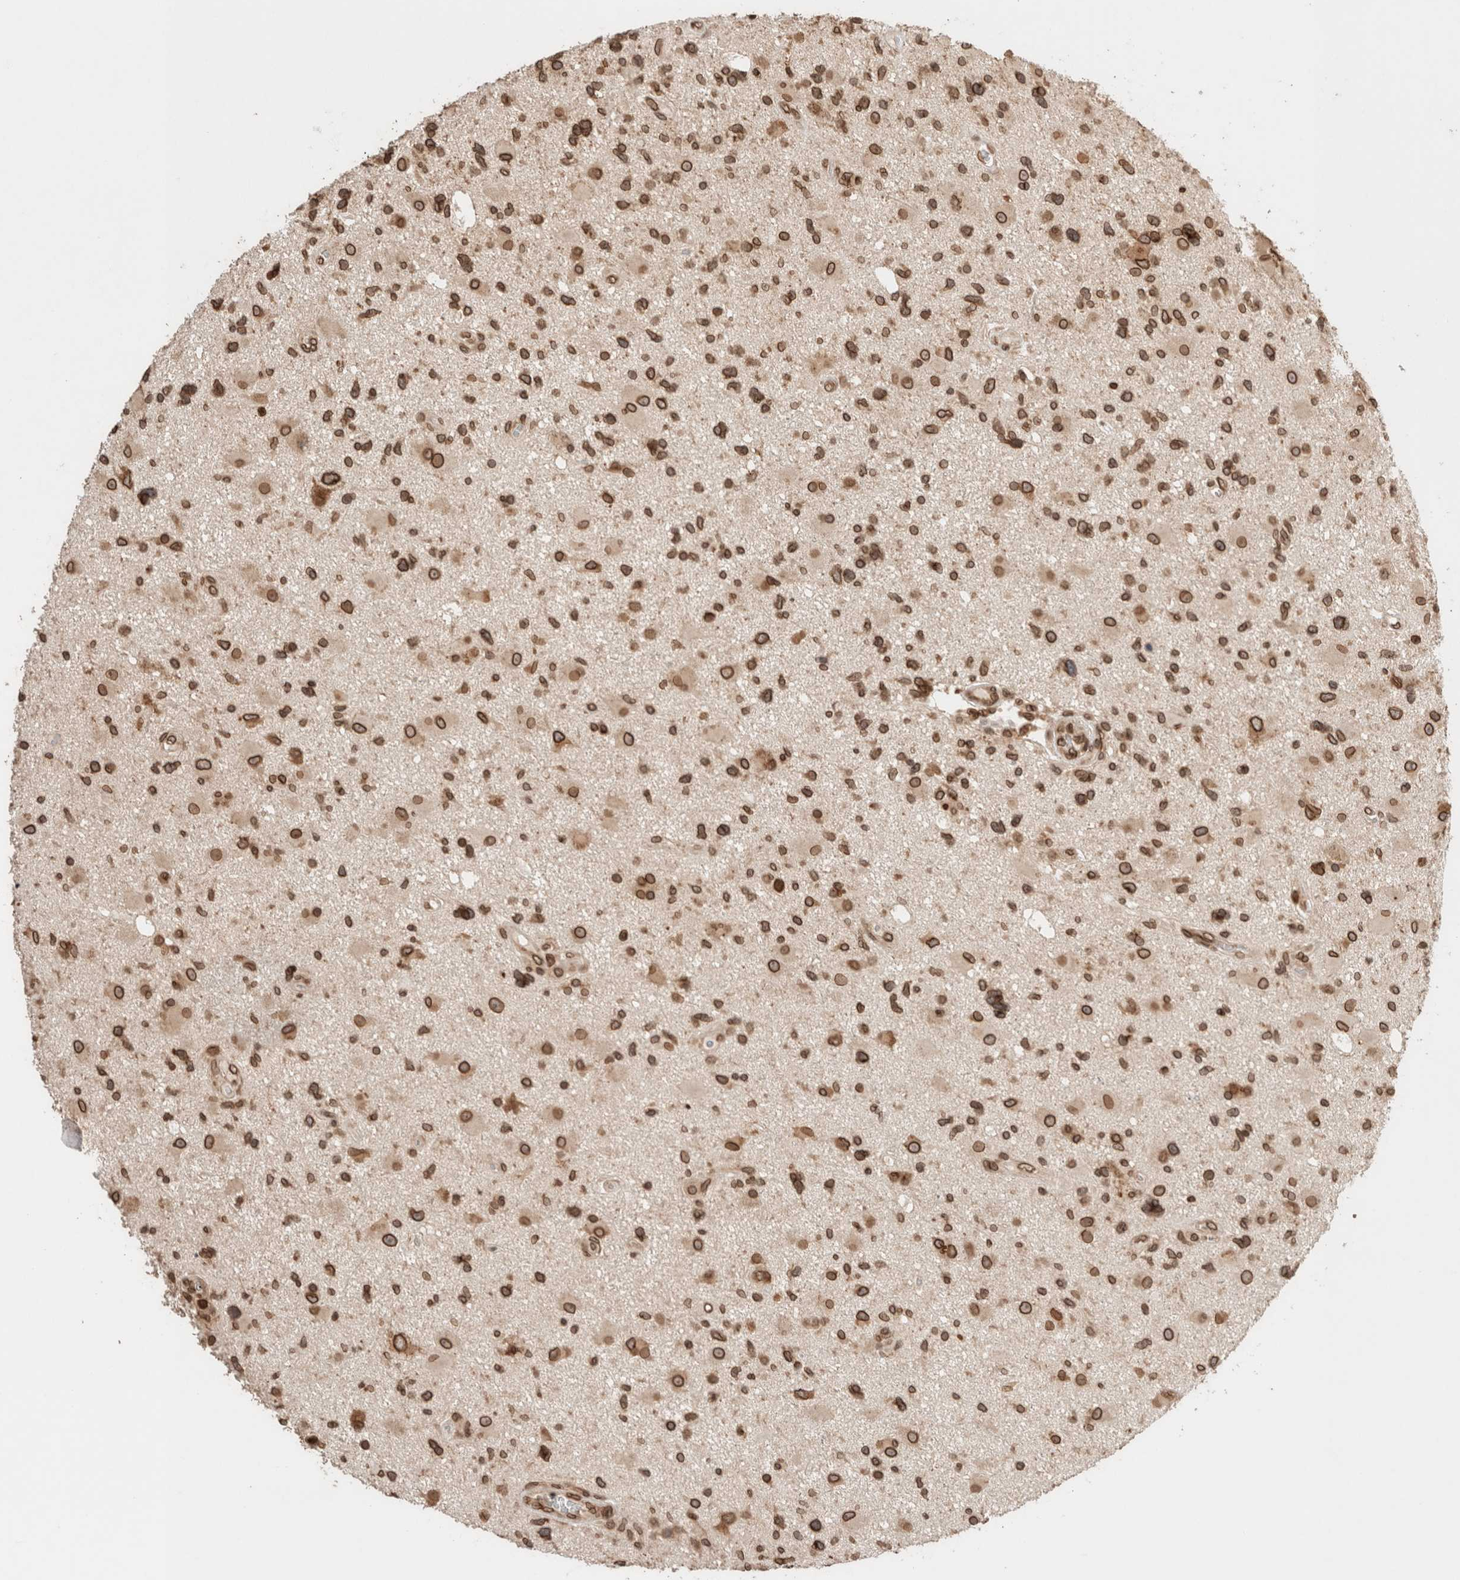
{"staining": {"intensity": "strong", "quantity": ">75%", "location": "cytoplasmic/membranous,nuclear"}, "tissue": "glioma", "cell_type": "Tumor cells", "image_type": "cancer", "snomed": [{"axis": "morphology", "description": "Glioma, malignant, High grade"}, {"axis": "topography", "description": "Brain"}], "caption": "Malignant glioma (high-grade) stained with a brown dye exhibits strong cytoplasmic/membranous and nuclear positive expression in about >75% of tumor cells.", "gene": "TPR", "patient": {"sex": "male", "age": 33}}